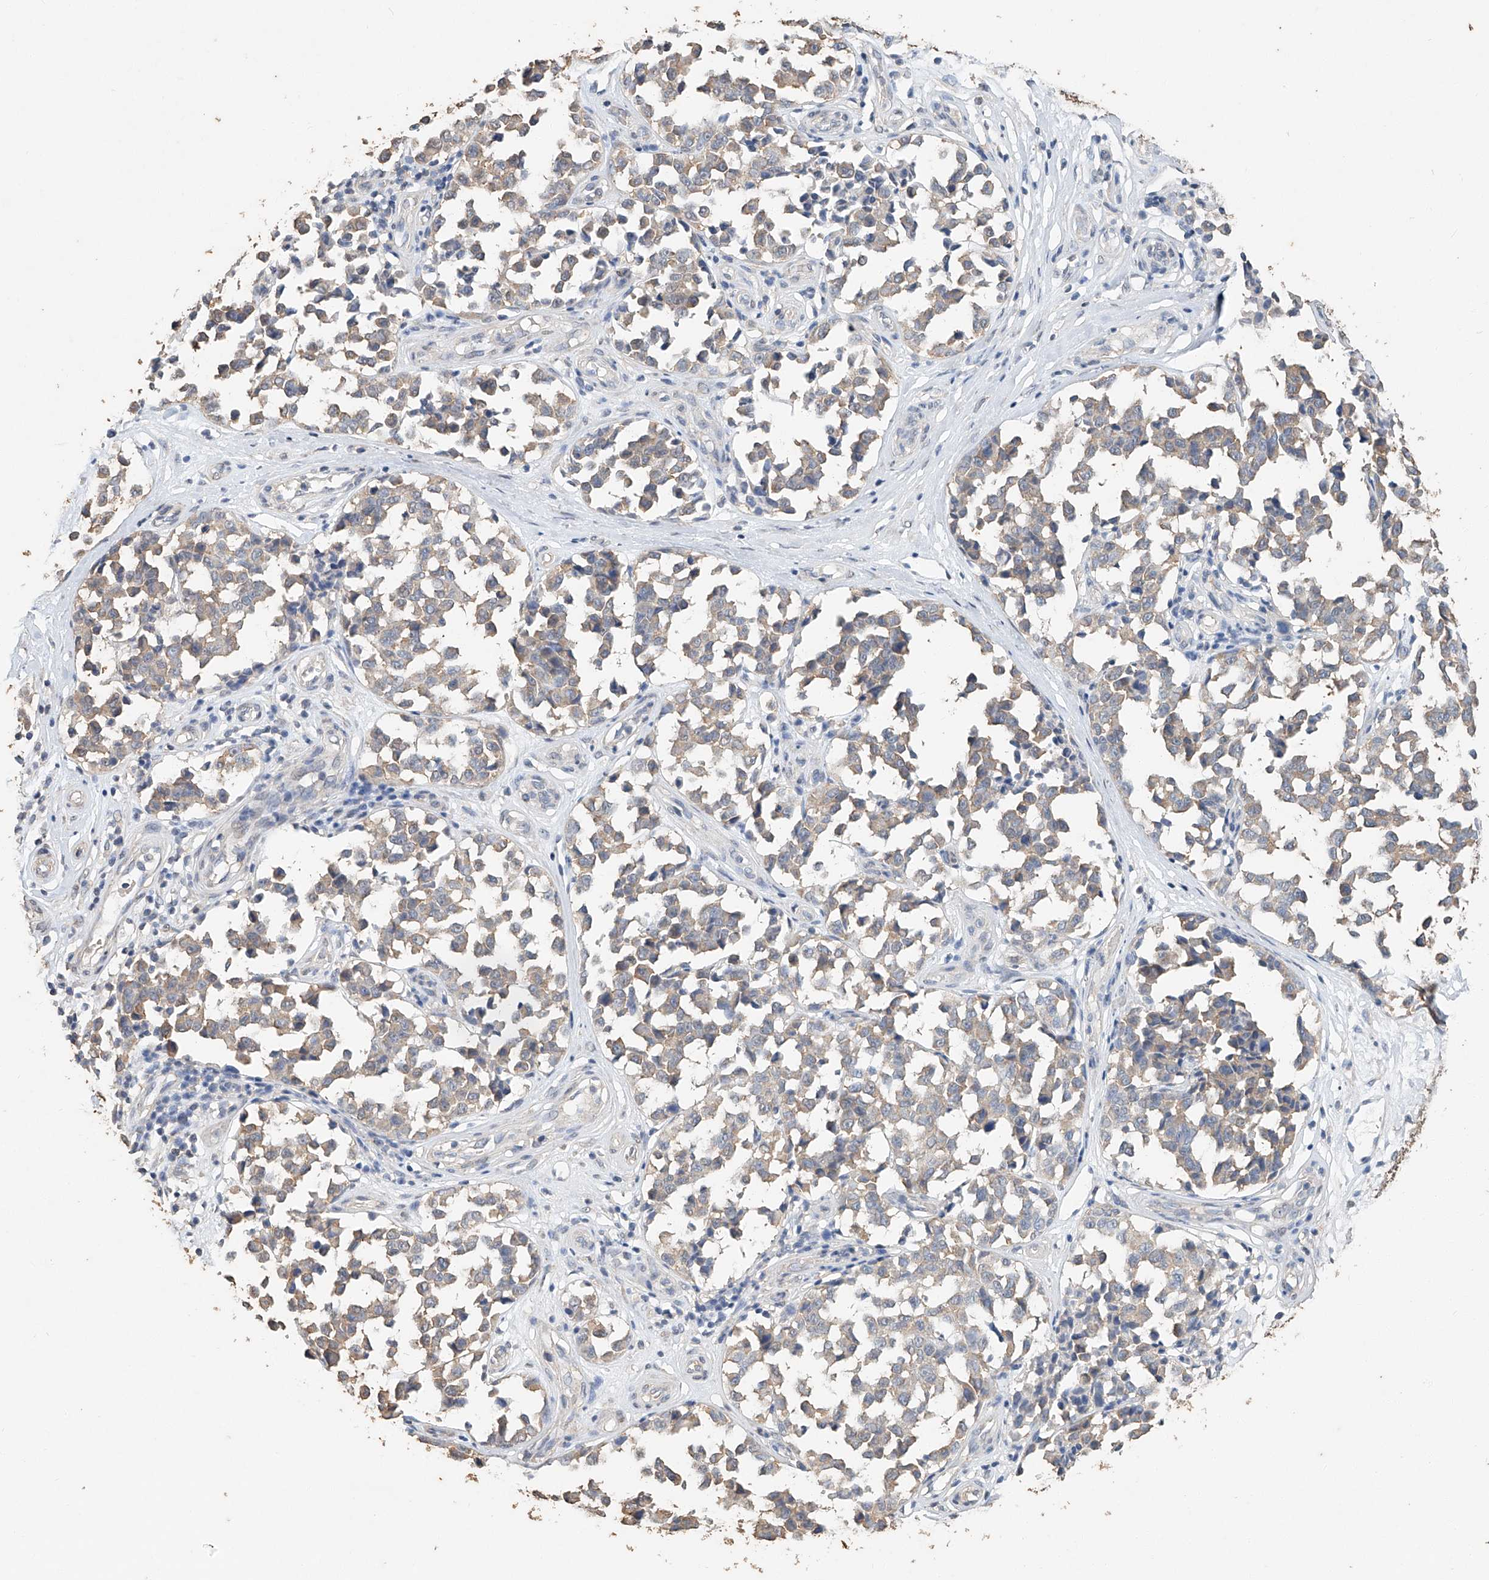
{"staining": {"intensity": "weak", "quantity": ">75%", "location": "cytoplasmic/membranous"}, "tissue": "melanoma", "cell_type": "Tumor cells", "image_type": "cancer", "snomed": [{"axis": "morphology", "description": "Malignant melanoma, NOS"}, {"axis": "topography", "description": "Skin"}], "caption": "Immunohistochemistry photomicrograph of malignant melanoma stained for a protein (brown), which displays low levels of weak cytoplasmic/membranous expression in about >75% of tumor cells.", "gene": "CERS4", "patient": {"sex": "female", "age": 64}}